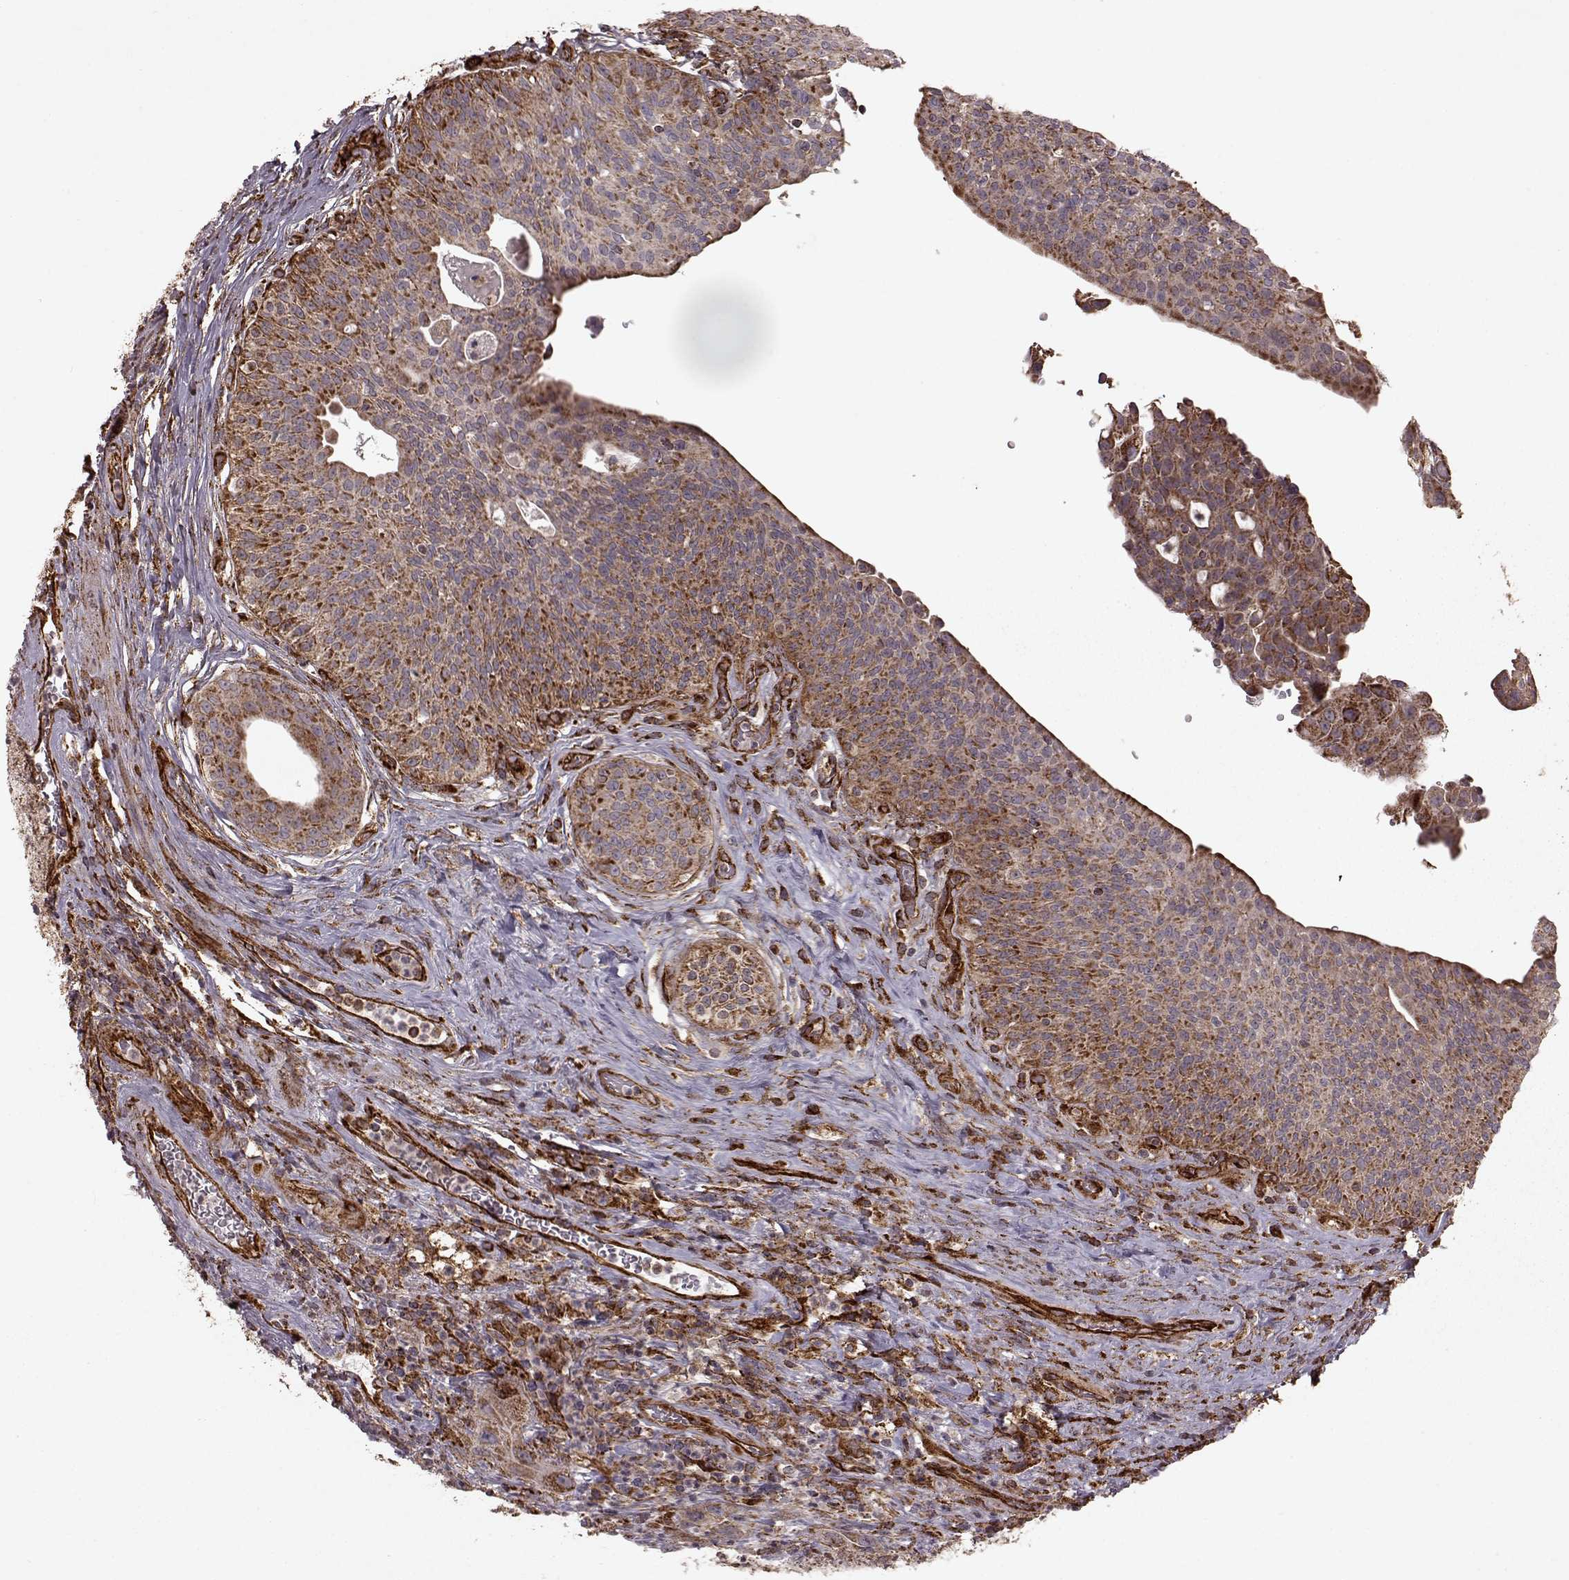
{"staining": {"intensity": "moderate", "quantity": ">75%", "location": "cytoplasmic/membranous"}, "tissue": "urothelial cancer", "cell_type": "Tumor cells", "image_type": "cancer", "snomed": [{"axis": "morphology", "description": "Urothelial carcinoma, High grade"}, {"axis": "topography", "description": "Urinary bladder"}], "caption": "IHC micrograph of urothelial carcinoma (high-grade) stained for a protein (brown), which demonstrates medium levels of moderate cytoplasmic/membranous expression in about >75% of tumor cells.", "gene": "FXN", "patient": {"sex": "male", "age": 79}}